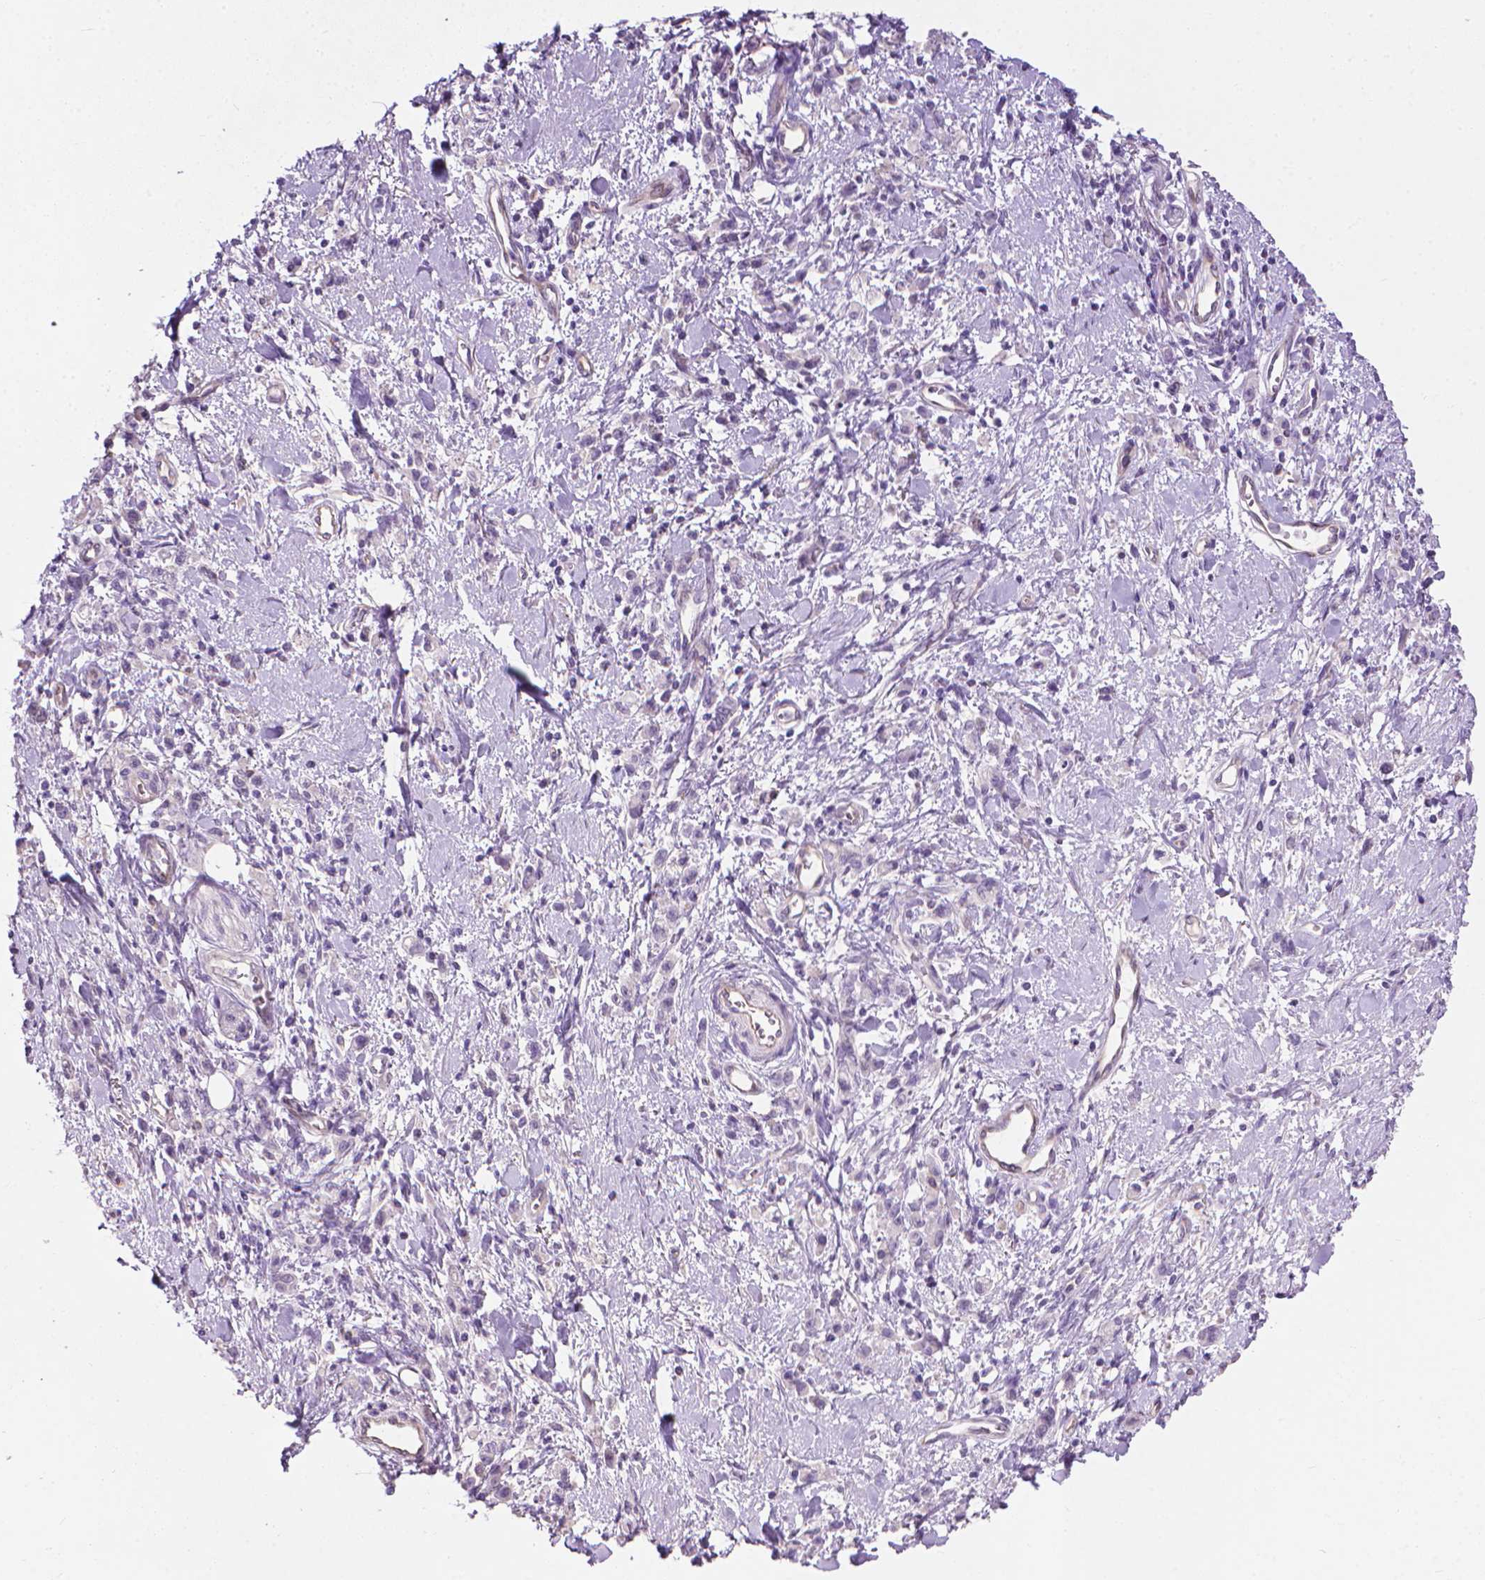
{"staining": {"intensity": "negative", "quantity": "none", "location": "none"}, "tissue": "stomach cancer", "cell_type": "Tumor cells", "image_type": "cancer", "snomed": [{"axis": "morphology", "description": "Adenocarcinoma, NOS"}, {"axis": "topography", "description": "Stomach"}], "caption": "High power microscopy image of an immunohistochemistry (IHC) micrograph of adenocarcinoma (stomach), revealing no significant expression in tumor cells. (Immunohistochemistry (ihc), brightfield microscopy, high magnification).", "gene": "KRT73", "patient": {"sex": "male", "age": 77}}